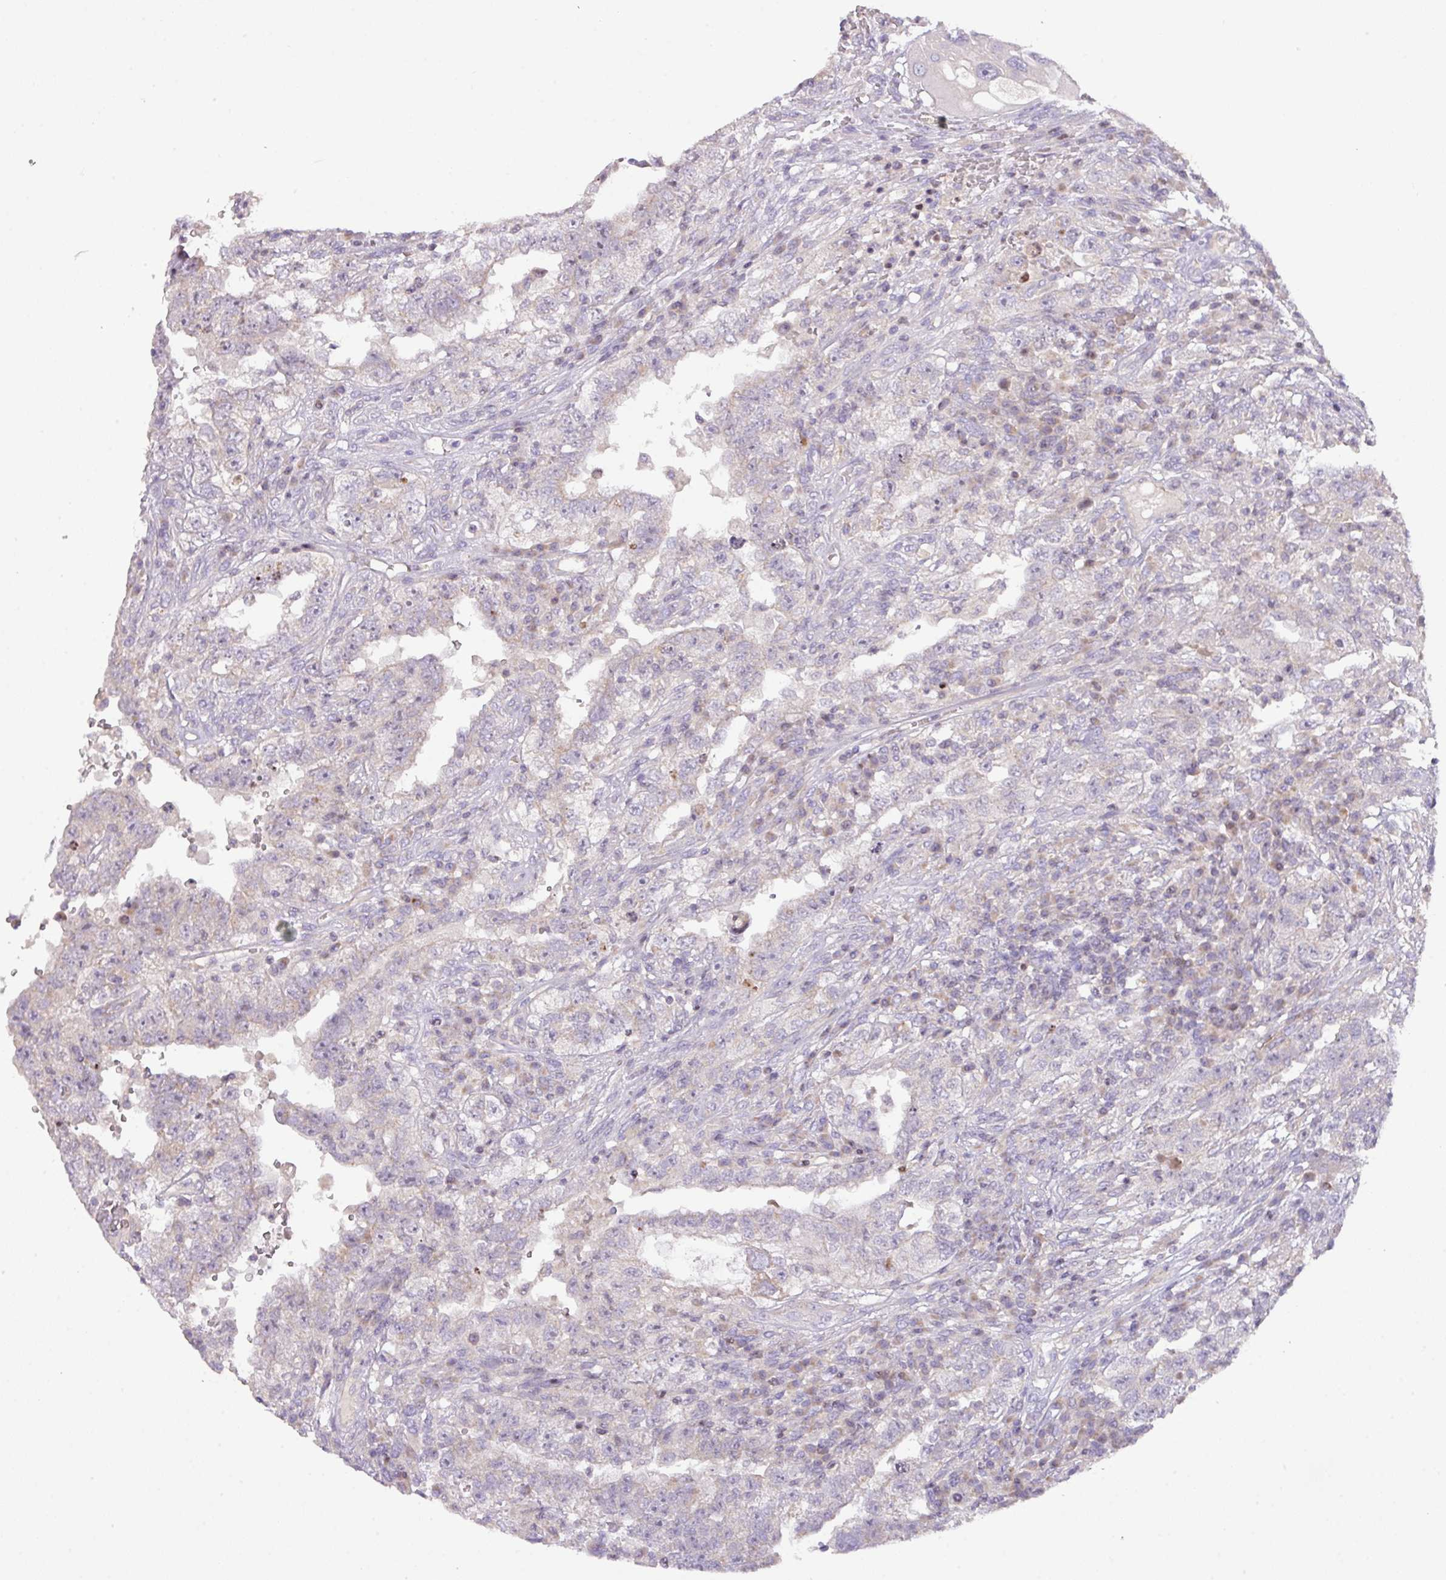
{"staining": {"intensity": "negative", "quantity": "none", "location": "none"}, "tissue": "testis cancer", "cell_type": "Tumor cells", "image_type": "cancer", "snomed": [{"axis": "morphology", "description": "Carcinoma, Embryonal, NOS"}, {"axis": "topography", "description": "Testis"}], "caption": "Human embryonal carcinoma (testis) stained for a protein using immunohistochemistry reveals no positivity in tumor cells.", "gene": "ZNF394", "patient": {"sex": "male", "age": 26}}